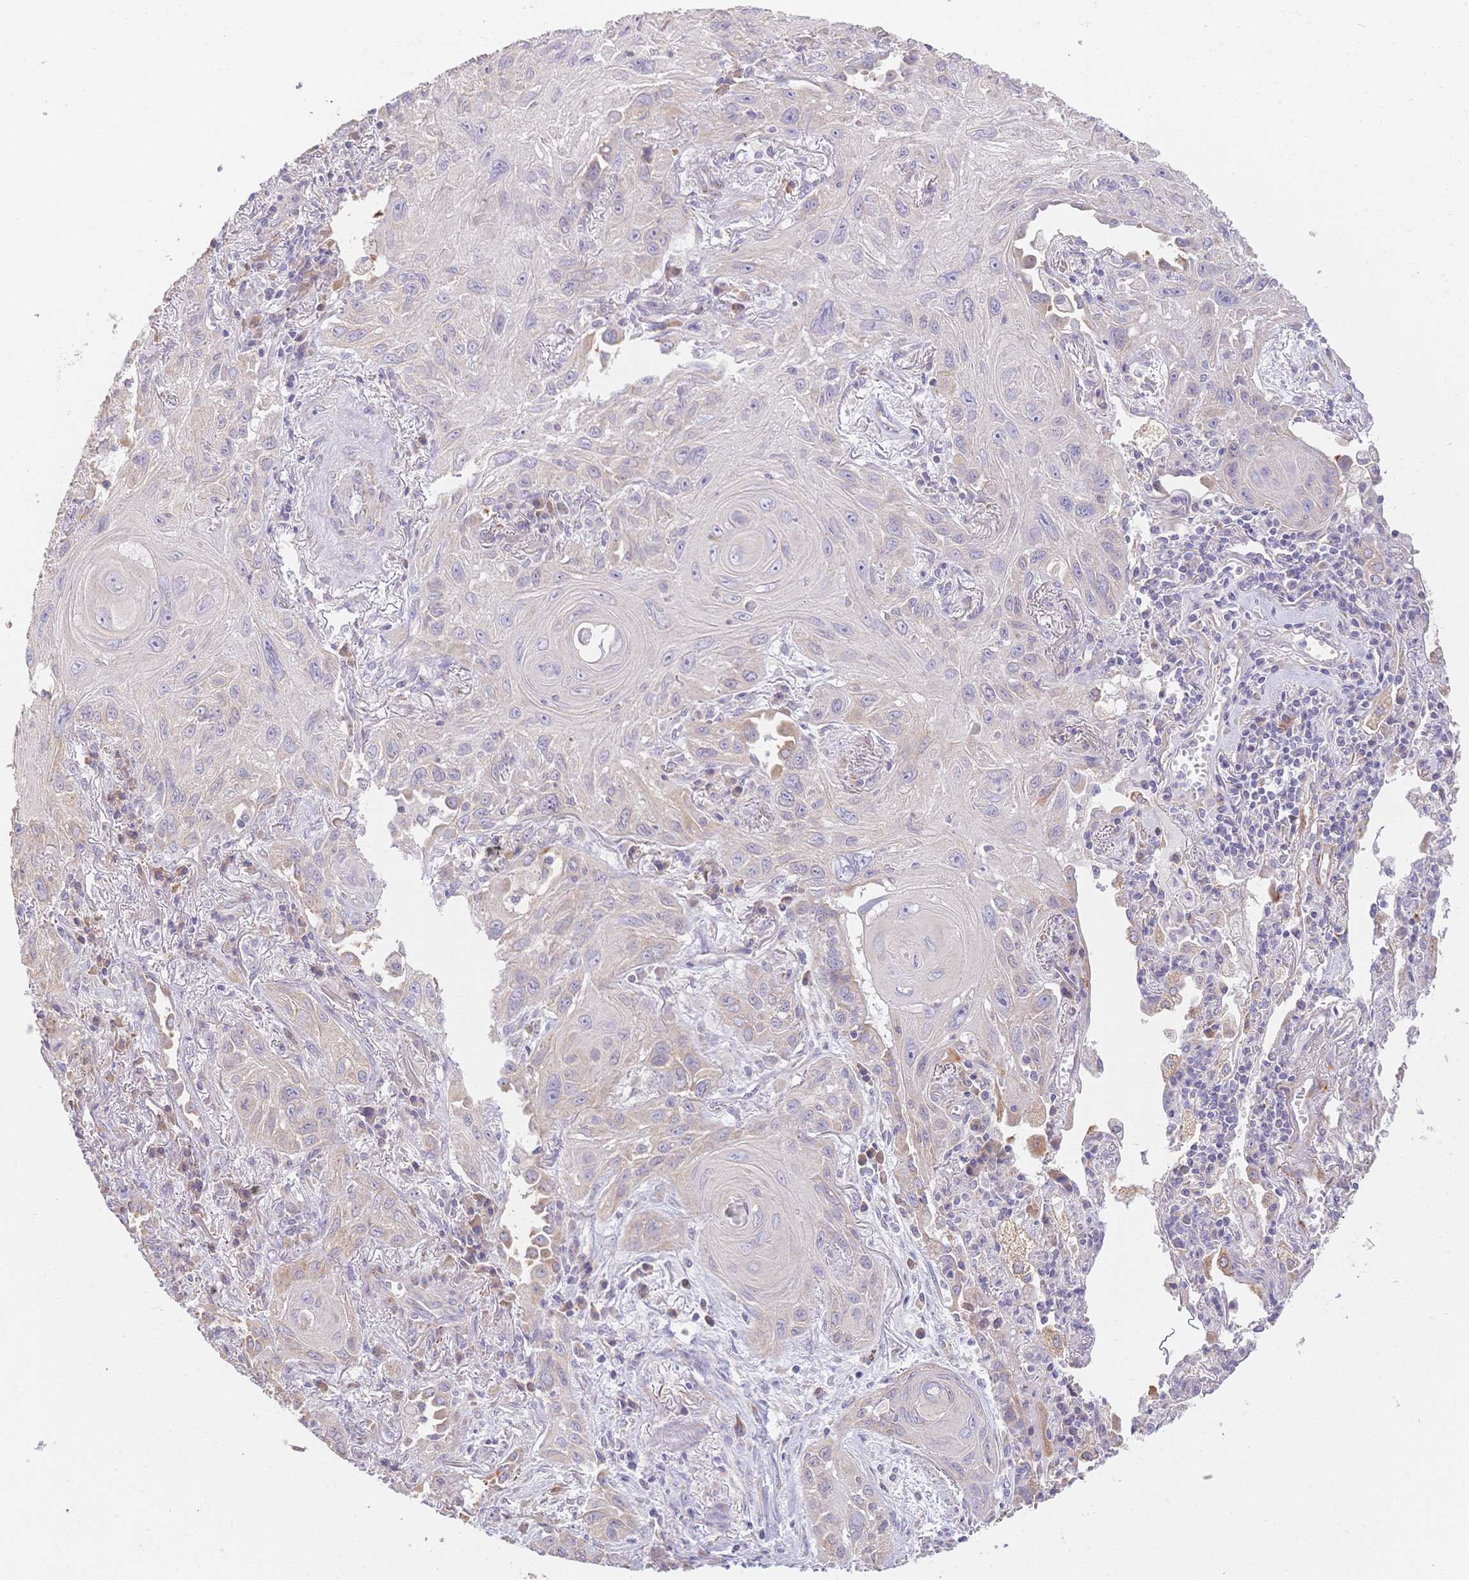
{"staining": {"intensity": "weak", "quantity": "<25%", "location": "cytoplasmic/membranous"}, "tissue": "lung cancer", "cell_type": "Tumor cells", "image_type": "cancer", "snomed": [{"axis": "morphology", "description": "Squamous cell carcinoma, NOS"}, {"axis": "topography", "description": "Lung"}], "caption": "Human lung cancer stained for a protein using immunohistochemistry exhibits no positivity in tumor cells.", "gene": "HS3ST5", "patient": {"sex": "male", "age": 79}}